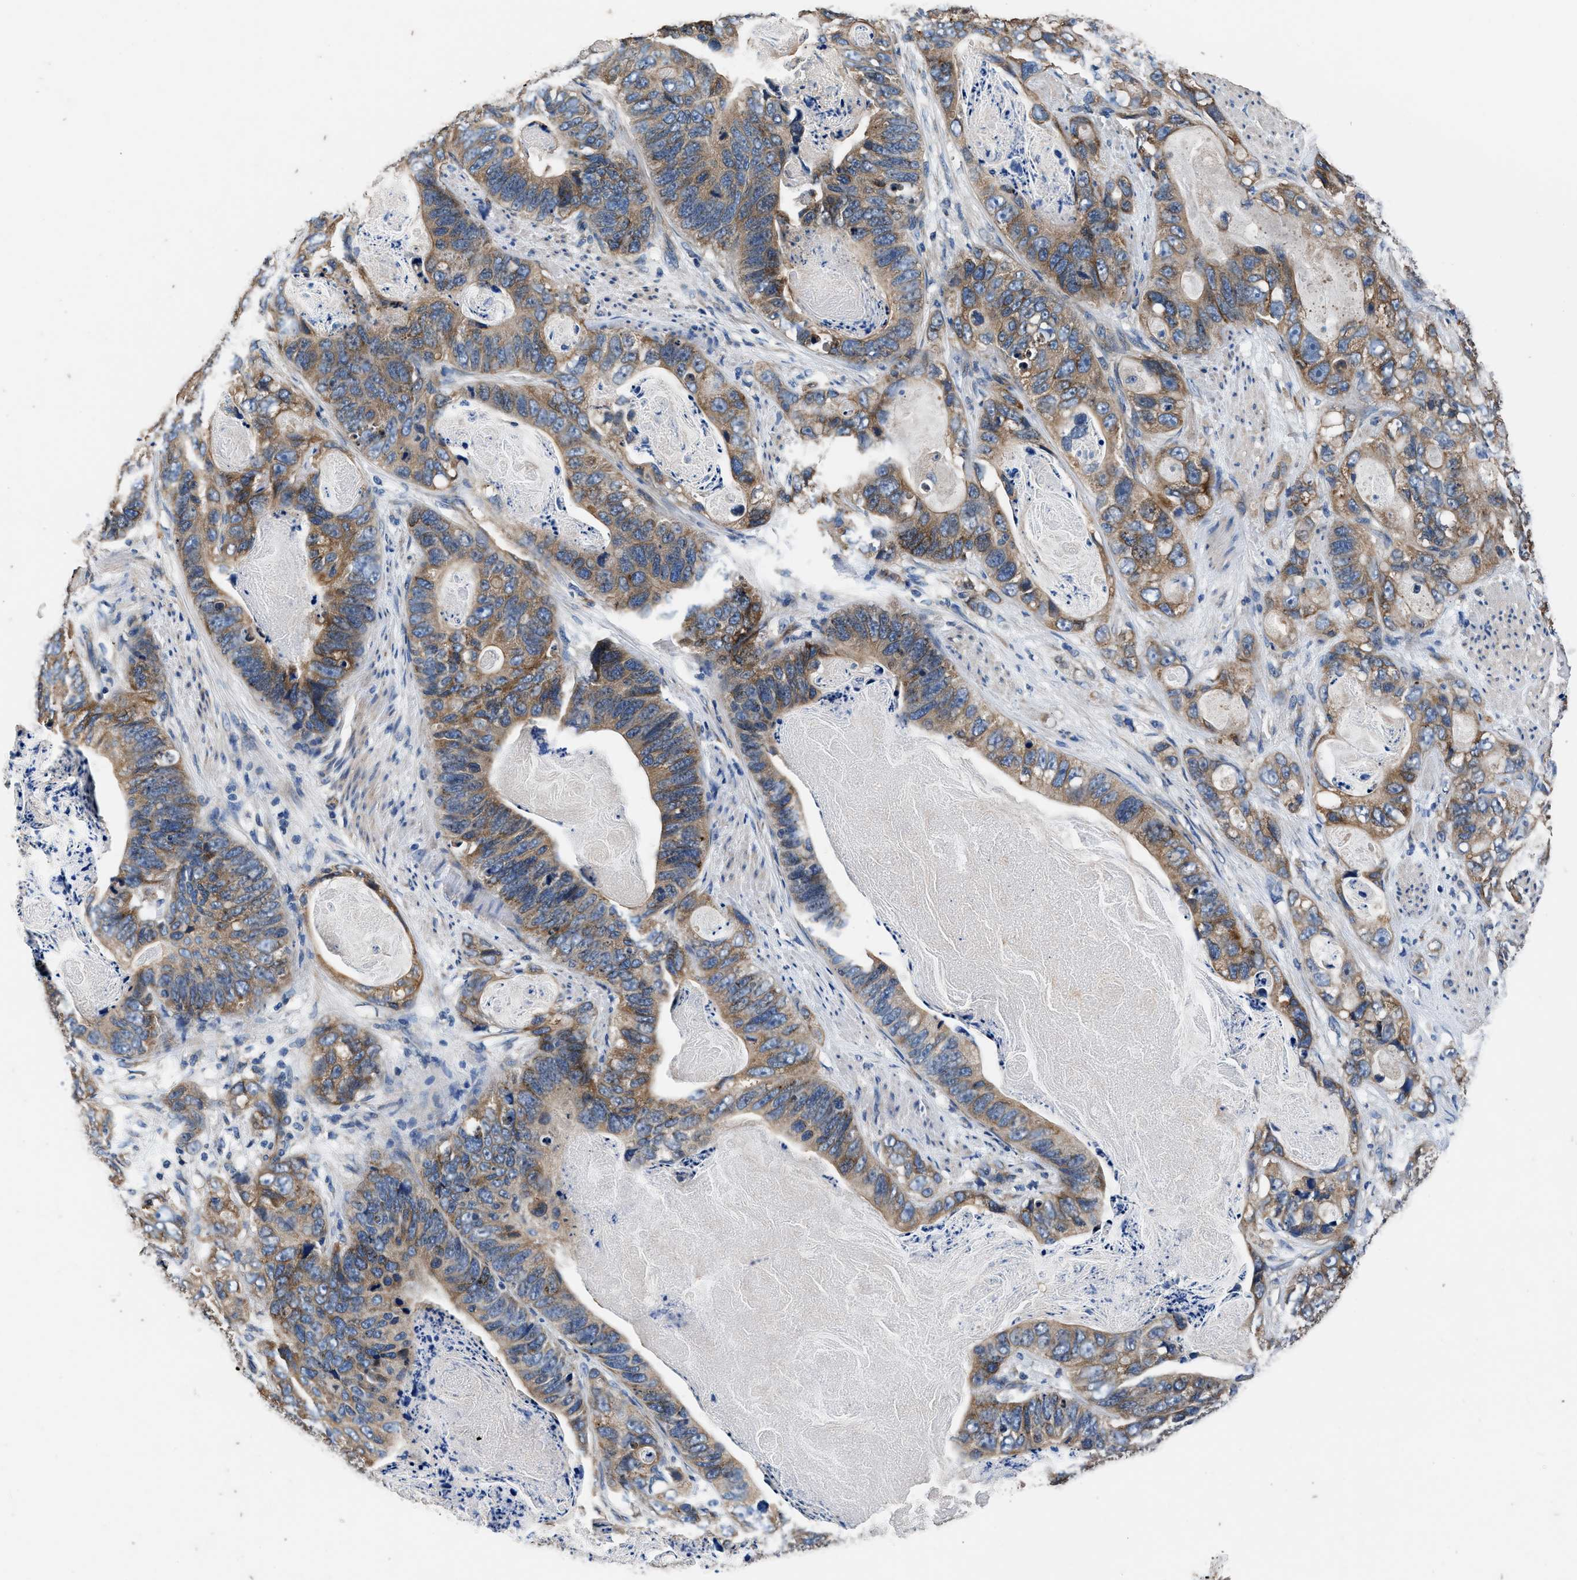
{"staining": {"intensity": "moderate", "quantity": ">75%", "location": "cytoplasmic/membranous"}, "tissue": "stomach cancer", "cell_type": "Tumor cells", "image_type": "cancer", "snomed": [{"axis": "morphology", "description": "Adenocarcinoma, NOS"}, {"axis": "topography", "description": "Stomach"}], "caption": "This histopathology image displays stomach adenocarcinoma stained with IHC to label a protein in brown. The cytoplasmic/membranous of tumor cells show moderate positivity for the protein. Nuclei are counter-stained blue.", "gene": "DHRS7B", "patient": {"sex": "female", "age": 89}}